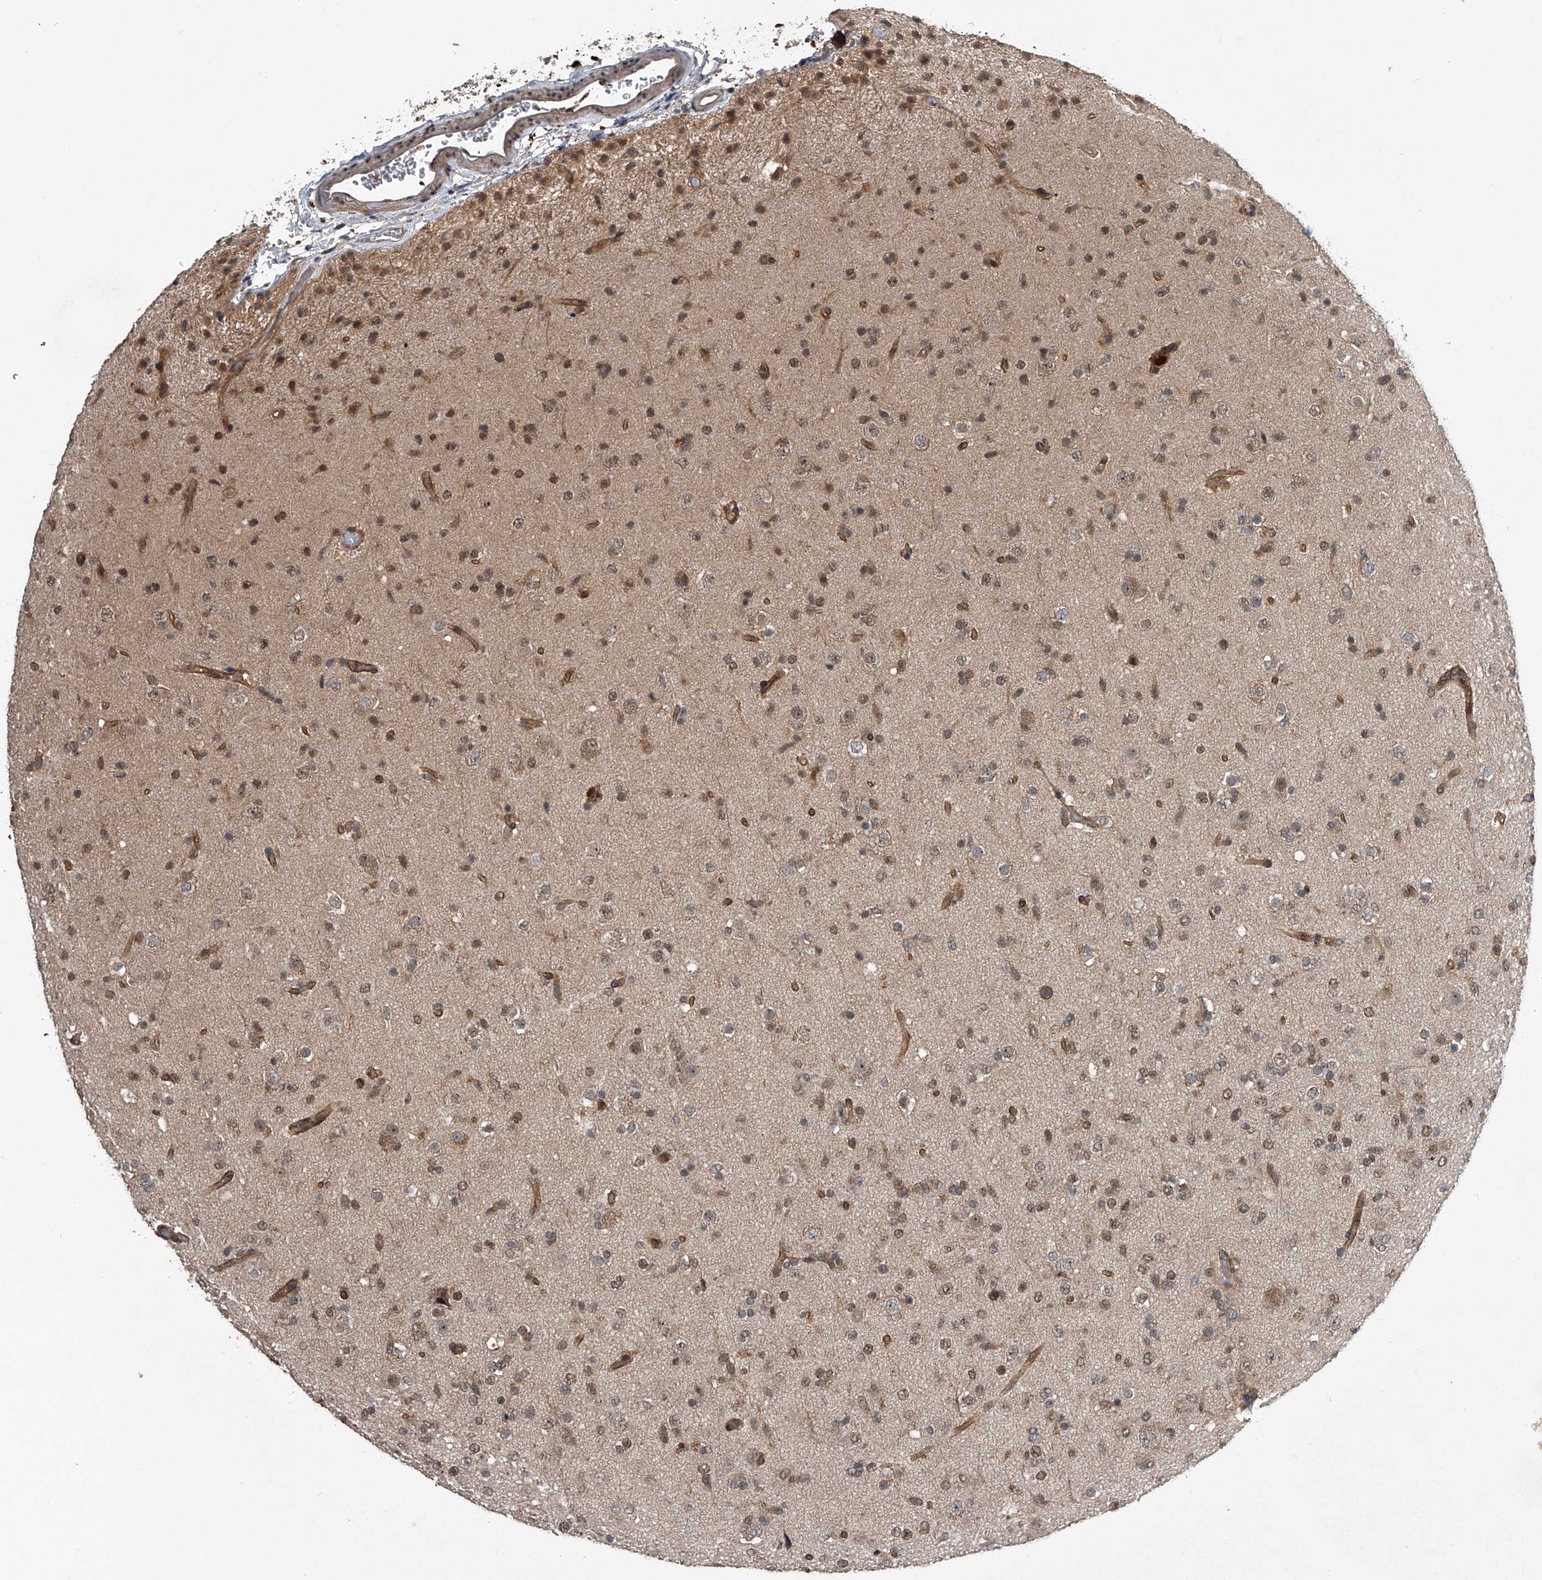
{"staining": {"intensity": "weak", "quantity": "25%-75%", "location": "nuclear"}, "tissue": "glioma", "cell_type": "Tumor cells", "image_type": "cancer", "snomed": [{"axis": "morphology", "description": "Glioma, malignant, Low grade"}, {"axis": "topography", "description": "Brain"}], "caption": "IHC (DAB (3,3'-diaminobenzidine)) staining of human malignant low-grade glioma displays weak nuclear protein expression in approximately 25%-75% of tumor cells.", "gene": "SLC12A8", "patient": {"sex": "male", "age": 65}}